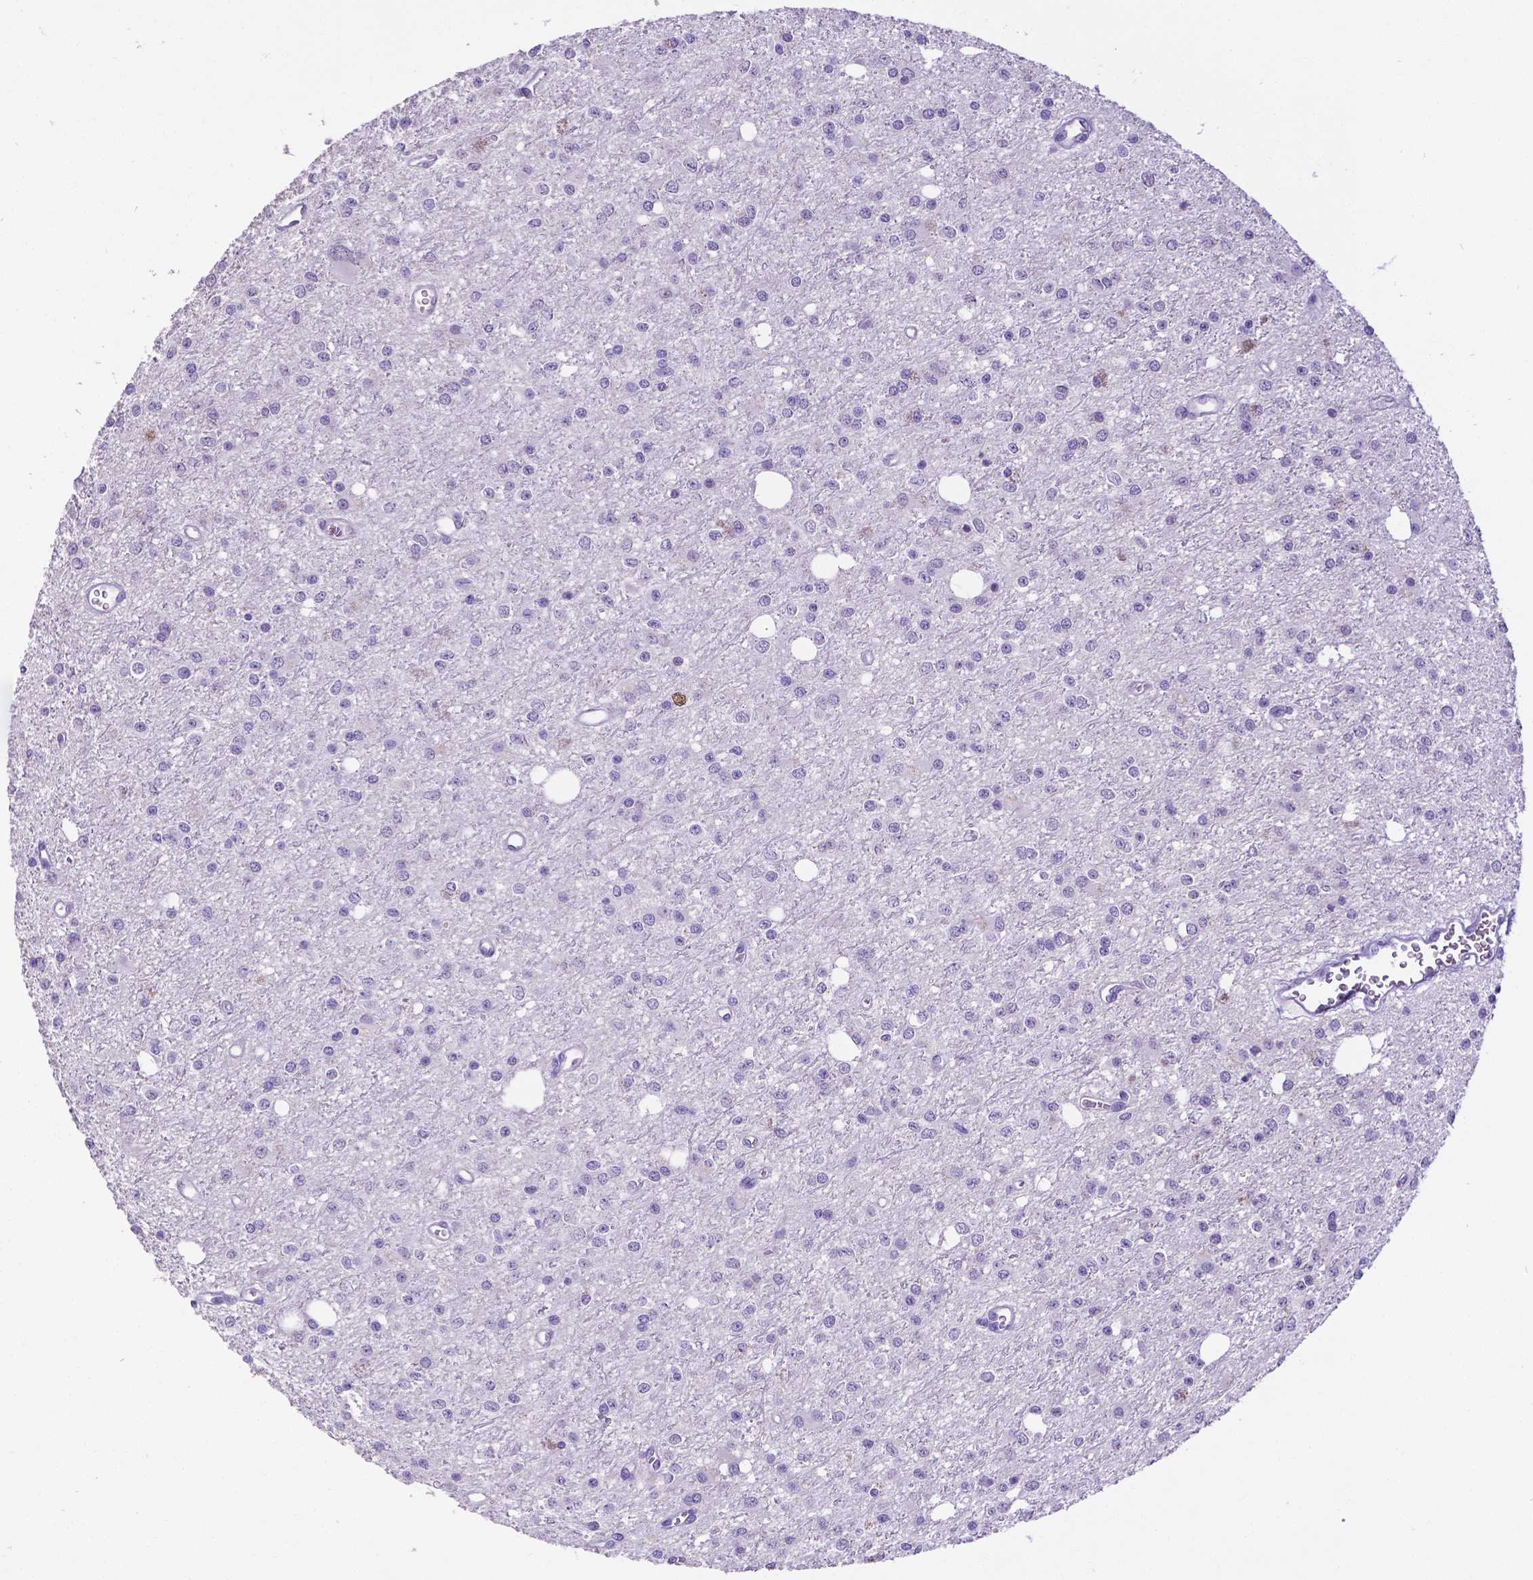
{"staining": {"intensity": "negative", "quantity": "none", "location": "none"}, "tissue": "glioma", "cell_type": "Tumor cells", "image_type": "cancer", "snomed": [{"axis": "morphology", "description": "Glioma, malignant, Low grade"}, {"axis": "topography", "description": "Brain"}], "caption": "Tumor cells are negative for brown protein staining in glioma.", "gene": "SATB2", "patient": {"sex": "female", "age": 45}}